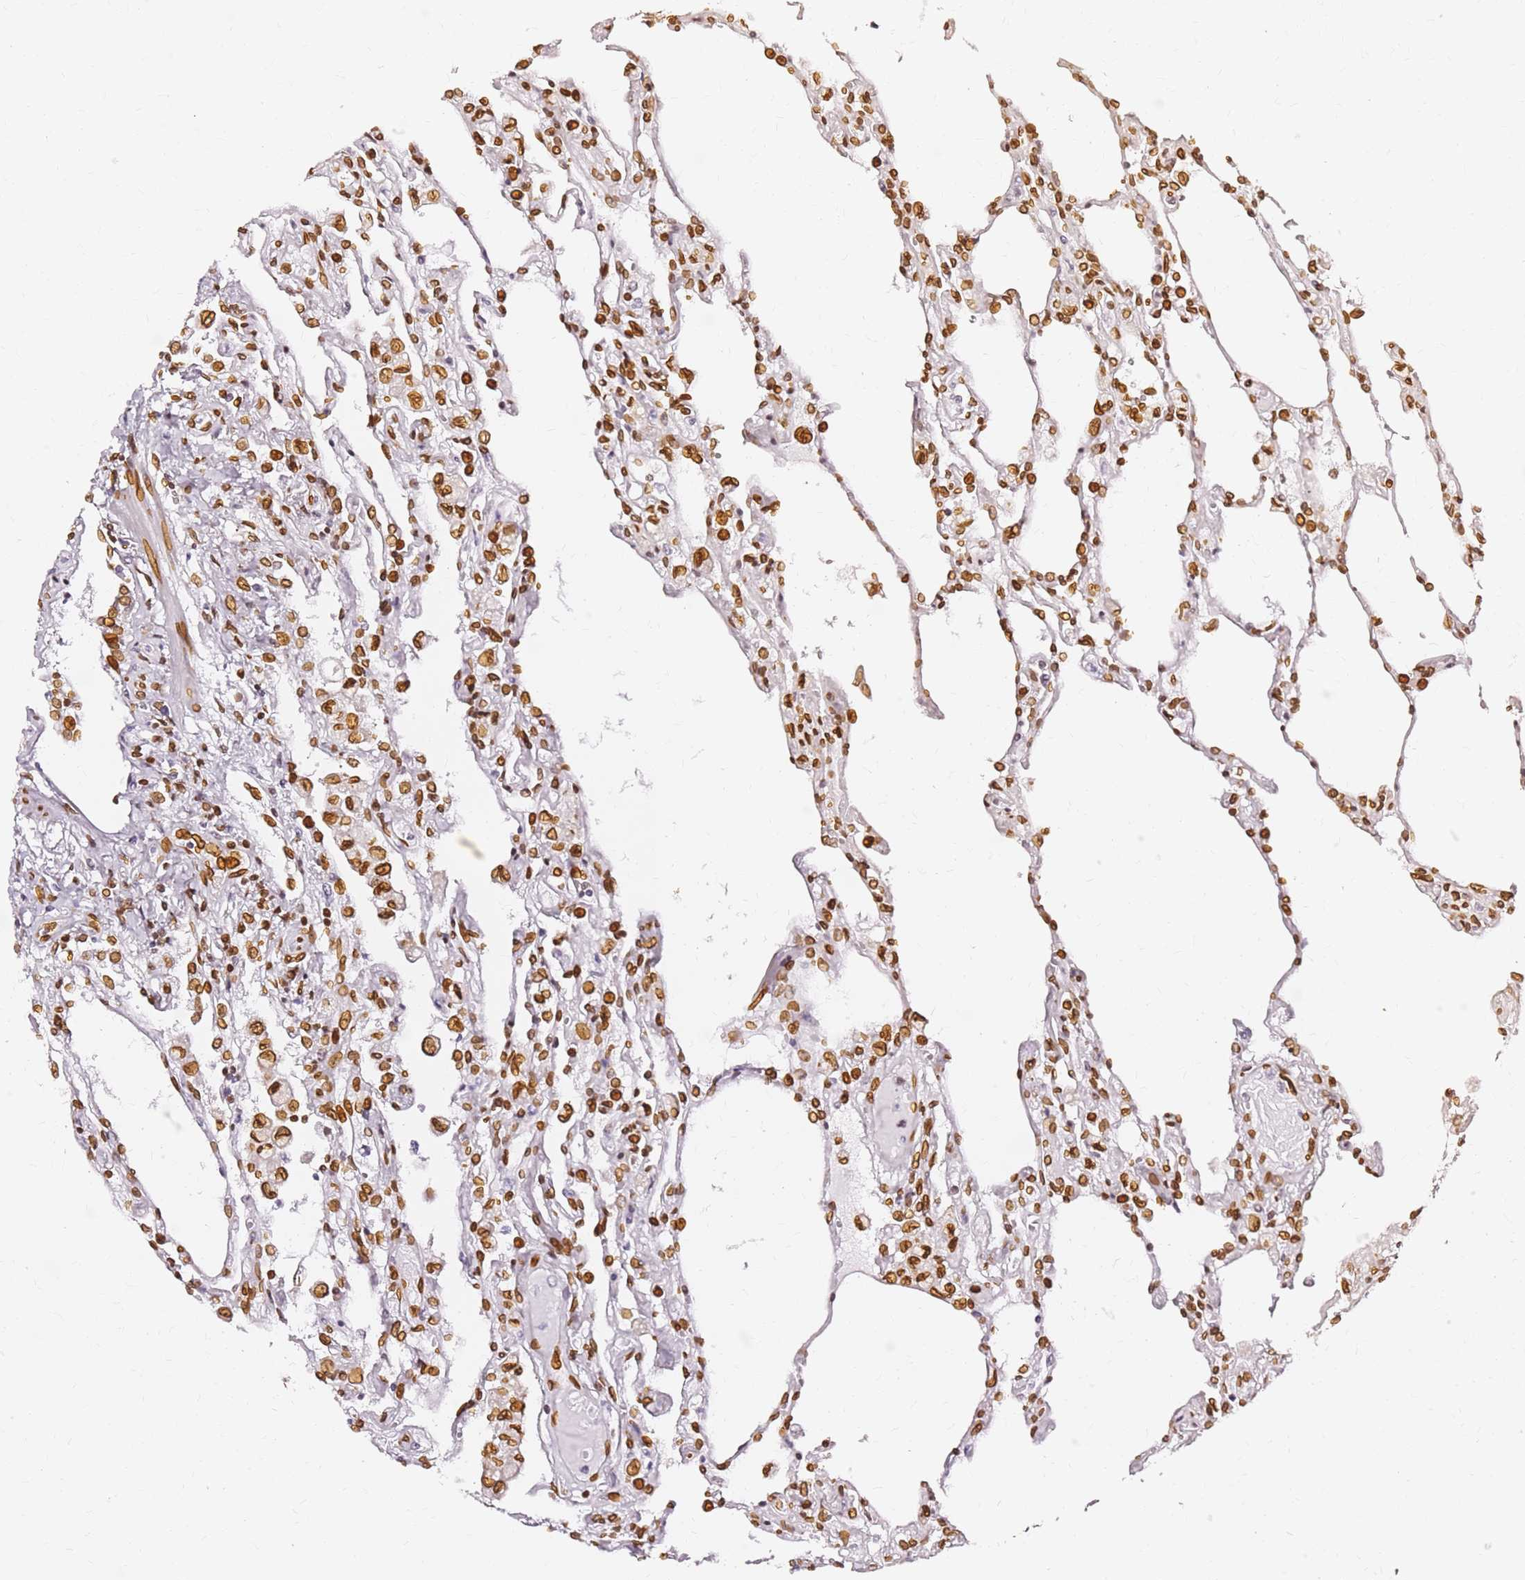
{"staining": {"intensity": "moderate", "quantity": ">75%", "location": "cytoplasmic/membranous,nuclear"}, "tissue": "lung", "cell_type": "Alveolar cells", "image_type": "normal", "snomed": [{"axis": "morphology", "description": "Normal tissue, NOS"}, {"axis": "topography", "description": "Bronchus"}, {"axis": "topography", "description": "Lung"}], "caption": "Immunohistochemical staining of unremarkable human lung reveals medium levels of moderate cytoplasmic/membranous,nuclear staining in about >75% of alveolar cells. (DAB IHC, brown staining for protein, blue staining for nuclei).", "gene": "C6orf141", "patient": {"sex": "female", "age": 49}}